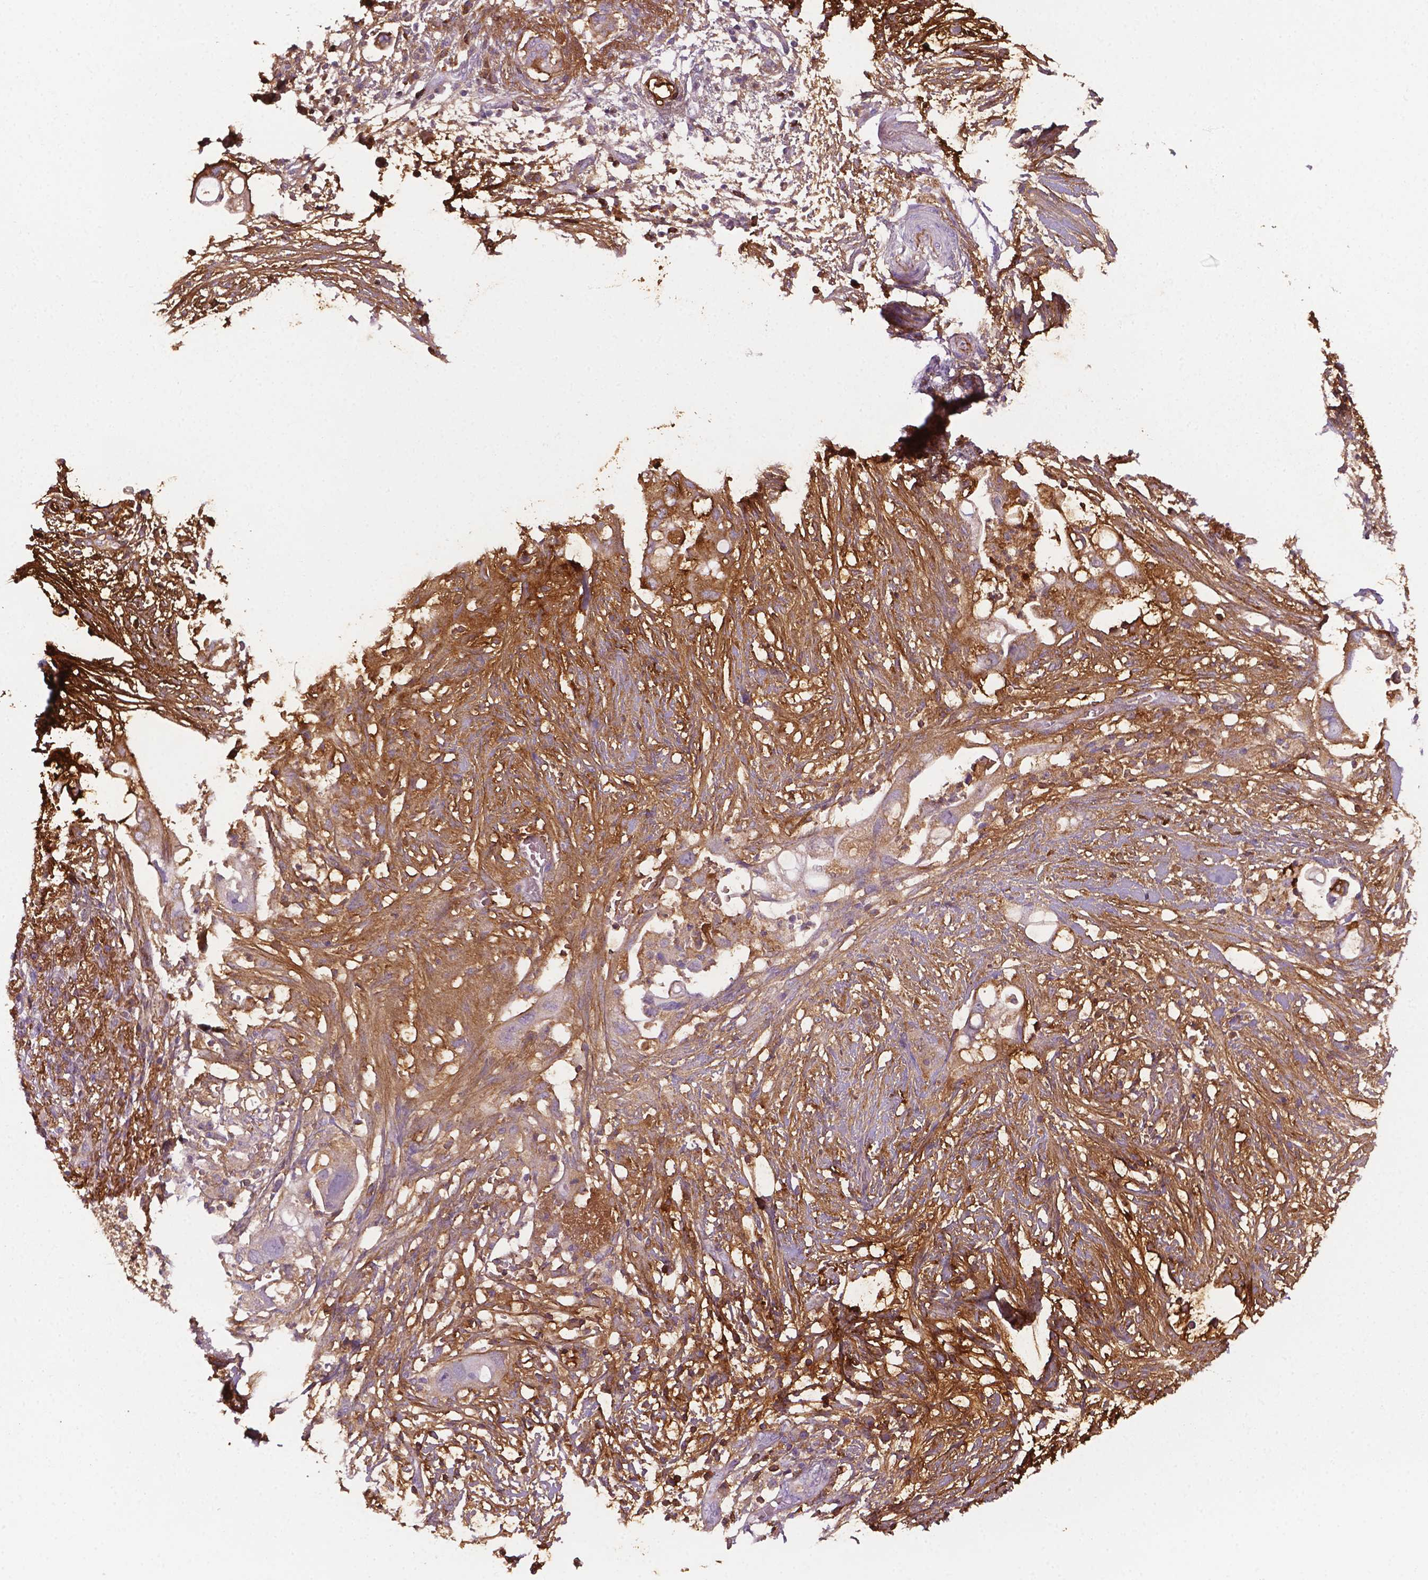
{"staining": {"intensity": "weak", "quantity": "<25%", "location": "cytoplasmic/membranous"}, "tissue": "pancreatic cancer", "cell_type": "Tumor cells", "image_type": "cancer", "snomed": [{"axis": "morphology", "description": "Adenocarcinoma, NOS"}, {"axis": "topography", "description": "Pancreas"}], "caption": "The immunohistochemistry (IHC) histopathology image has no significant staining in tumor cells of pancreatic cancer (adenocarcinoma) tissue. Nuclei are stained in blue.", "gene": "FBLN1", "patient": {"sex": "female", "age": 72}}